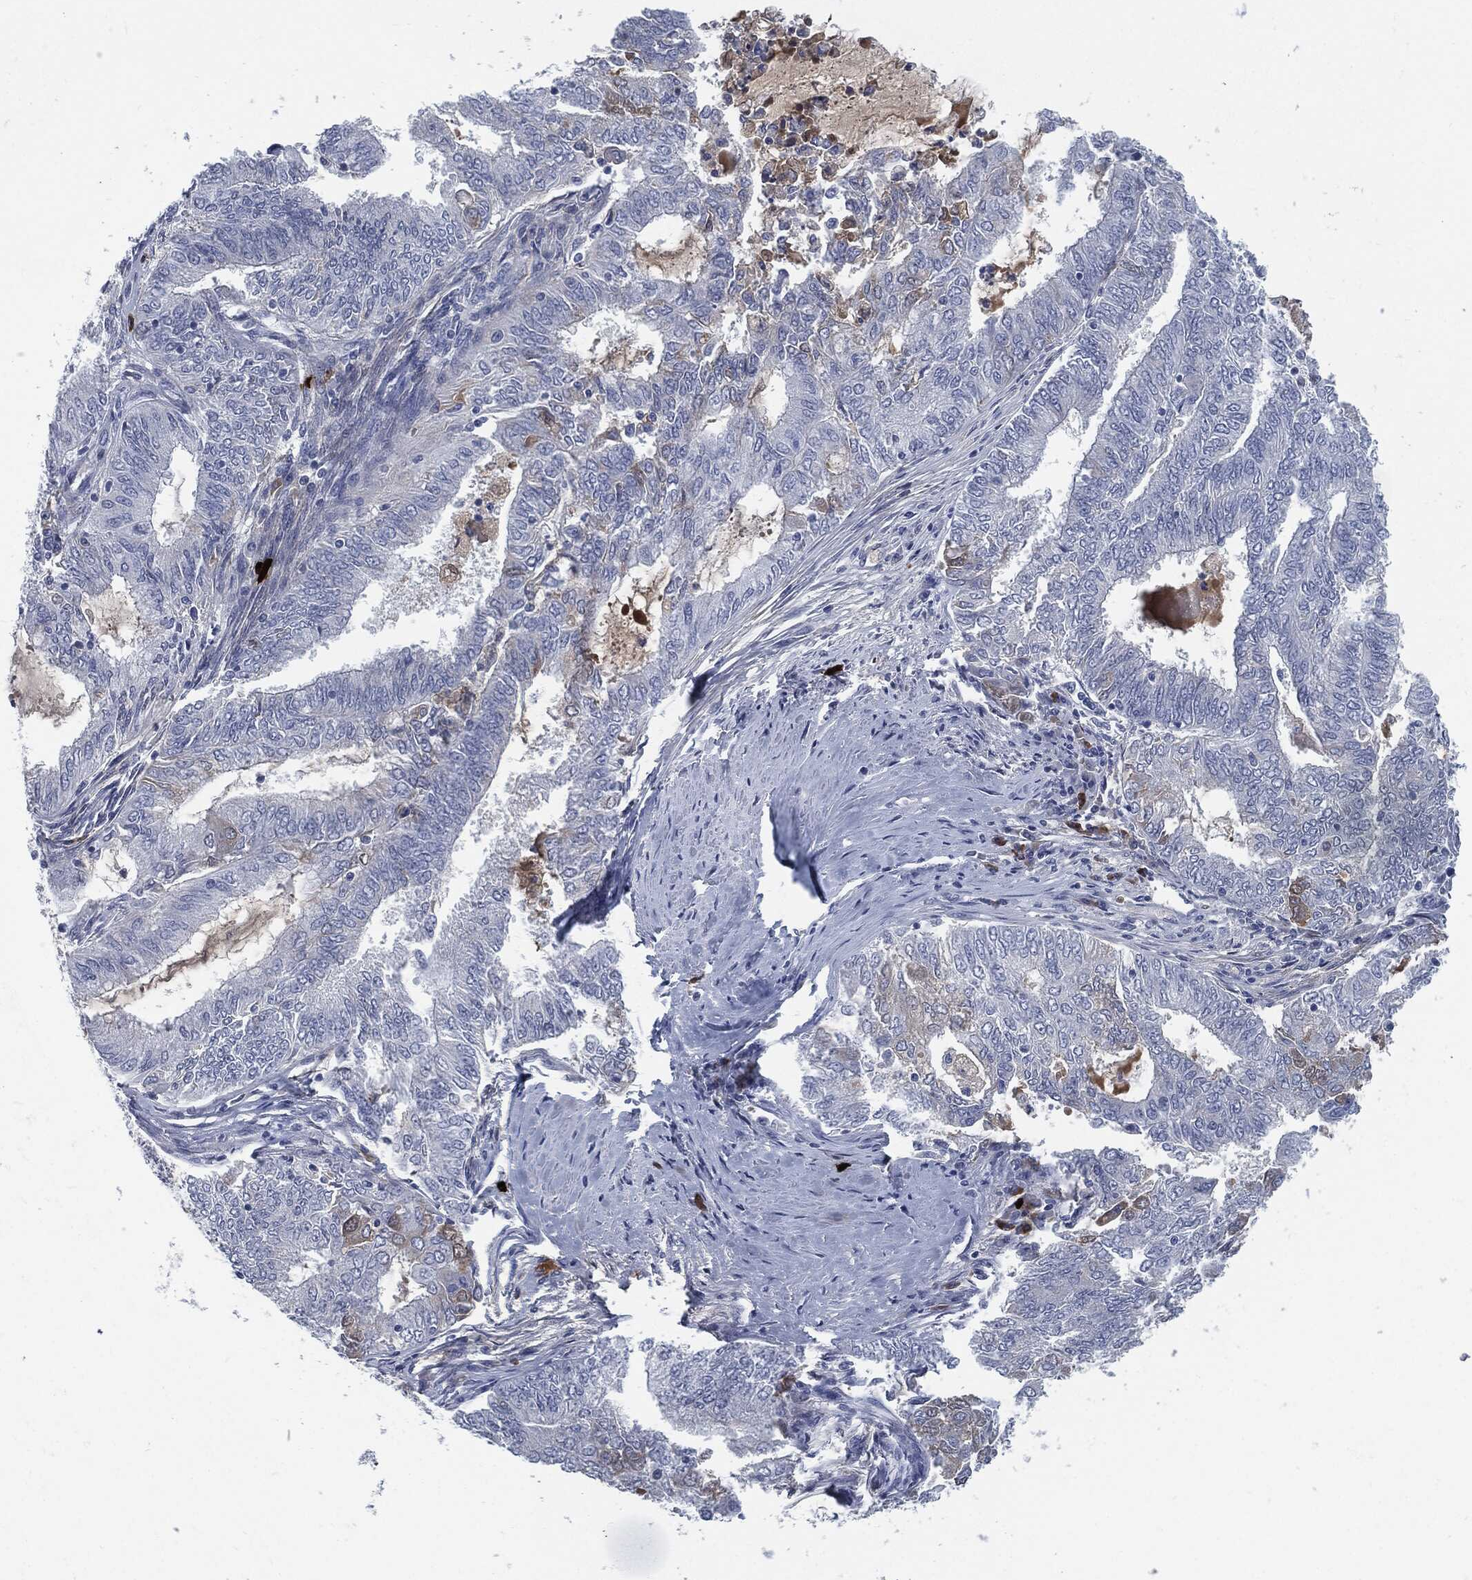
{"staining": {"intensity": "weak", "quantity": "<25%", "location": "cytoplasmic/membranous"}, "tissue": "endometrial cancer", "cell_type": "Tumor cells", "image_type": "cancer", "snomed": [{"axis": "morphology", "description": "Adenocarcinoma, NOS"}, {"axis": "topography", "description": "Endometrium"}], "caption": "Endometrial adenocarcinoma was stained to show a protein in brown. There is no significant positivity in tumor cells. The staining is performed using DAB brown chromogen with nuclei counter-stained in using hematoxylin.", "gene": "MST1", "patient": {"sex": "female", "age": 62}}